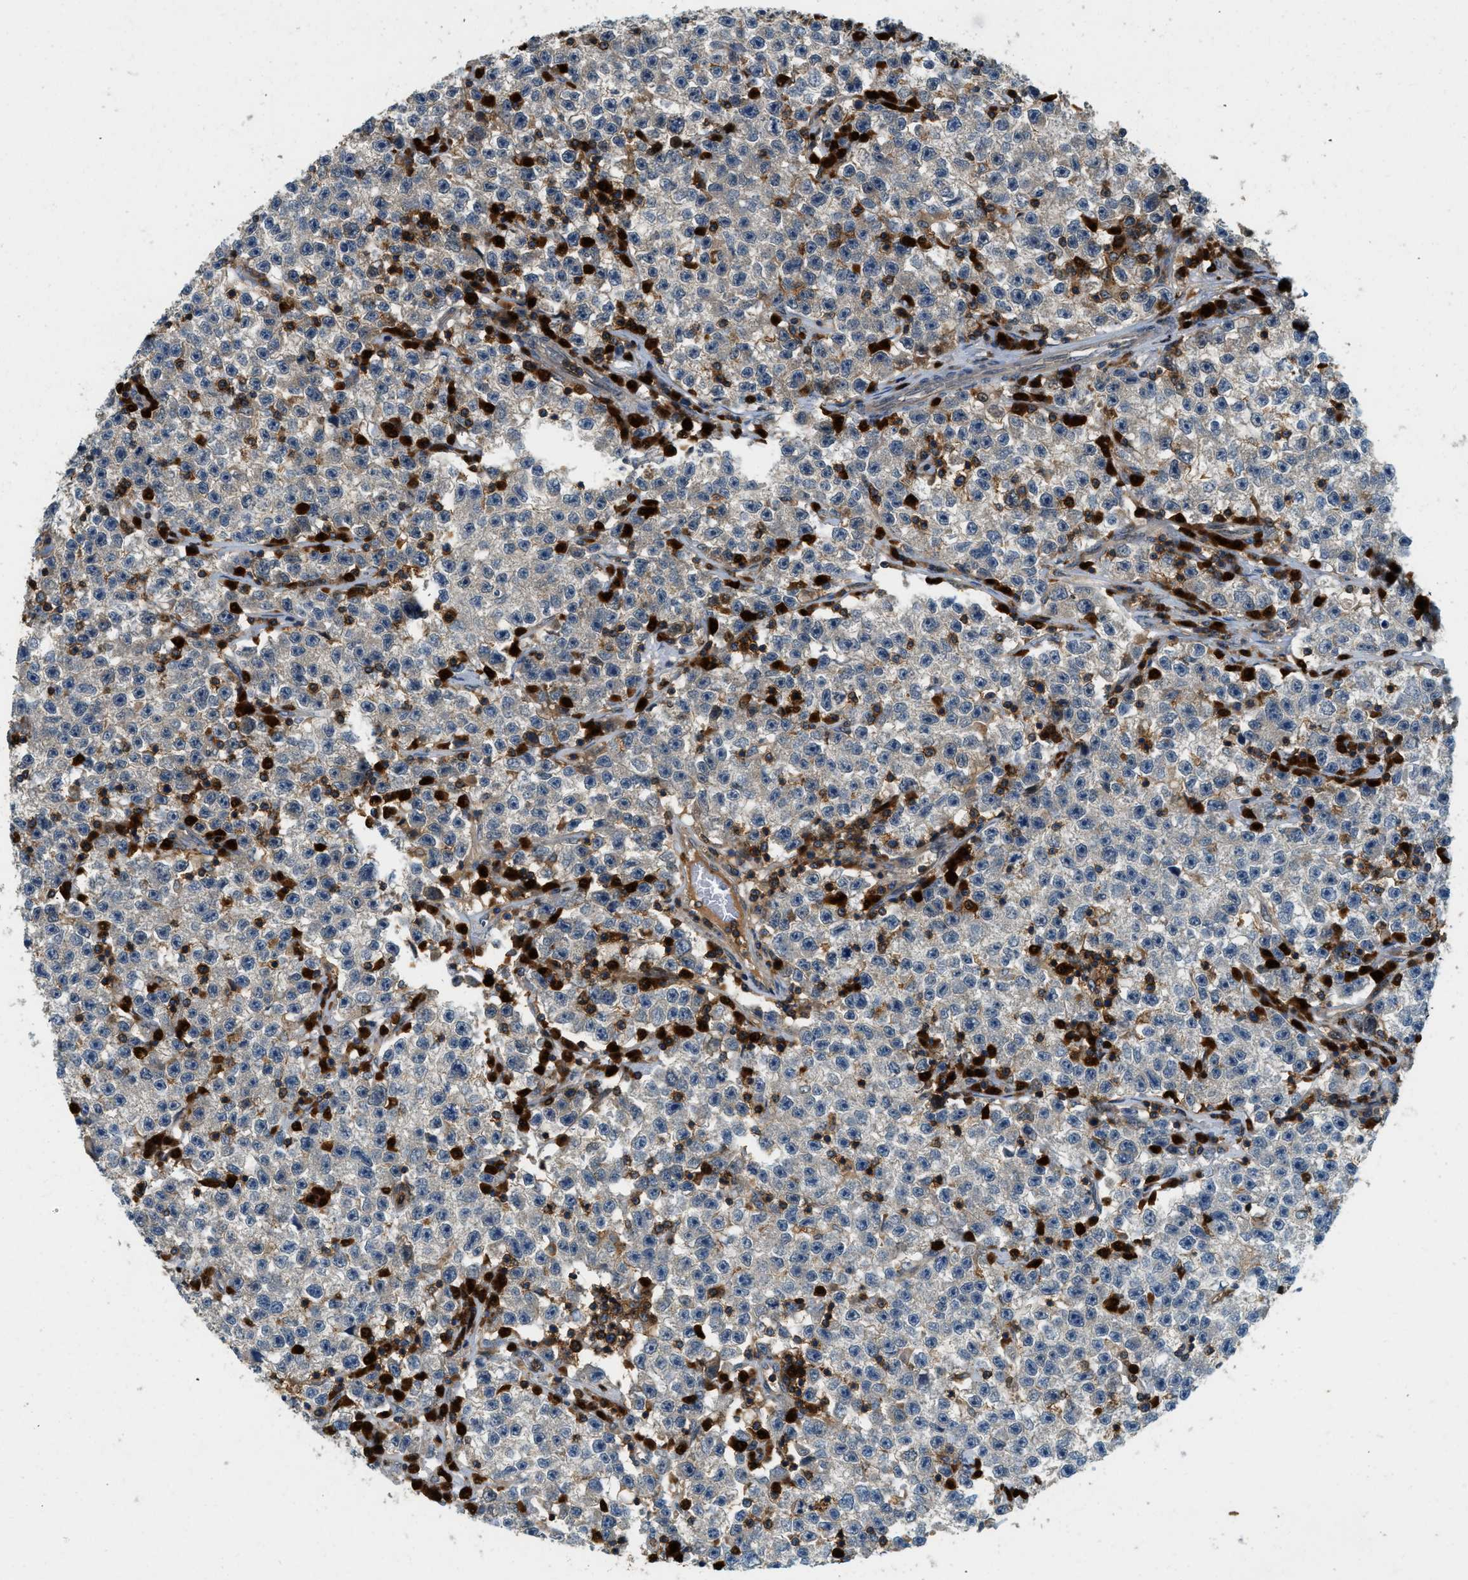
{"staining": {"intensity": "negative", "quantity": "none", "location": "none"}, "tissue": "testis cancer", "cell_type": "Tumor cells", "image_type": "cancer", "snomed": [{"axis": "morphology", "description": "Seminoma, NOS"}, {"axis": "topography", "description": "Testis"}], "caption": "Tumor cells show no significant protein staining in testis cancer (seminoma).", "gene": "GMPPB", "patient": {"sex": "male", "age": 22}}